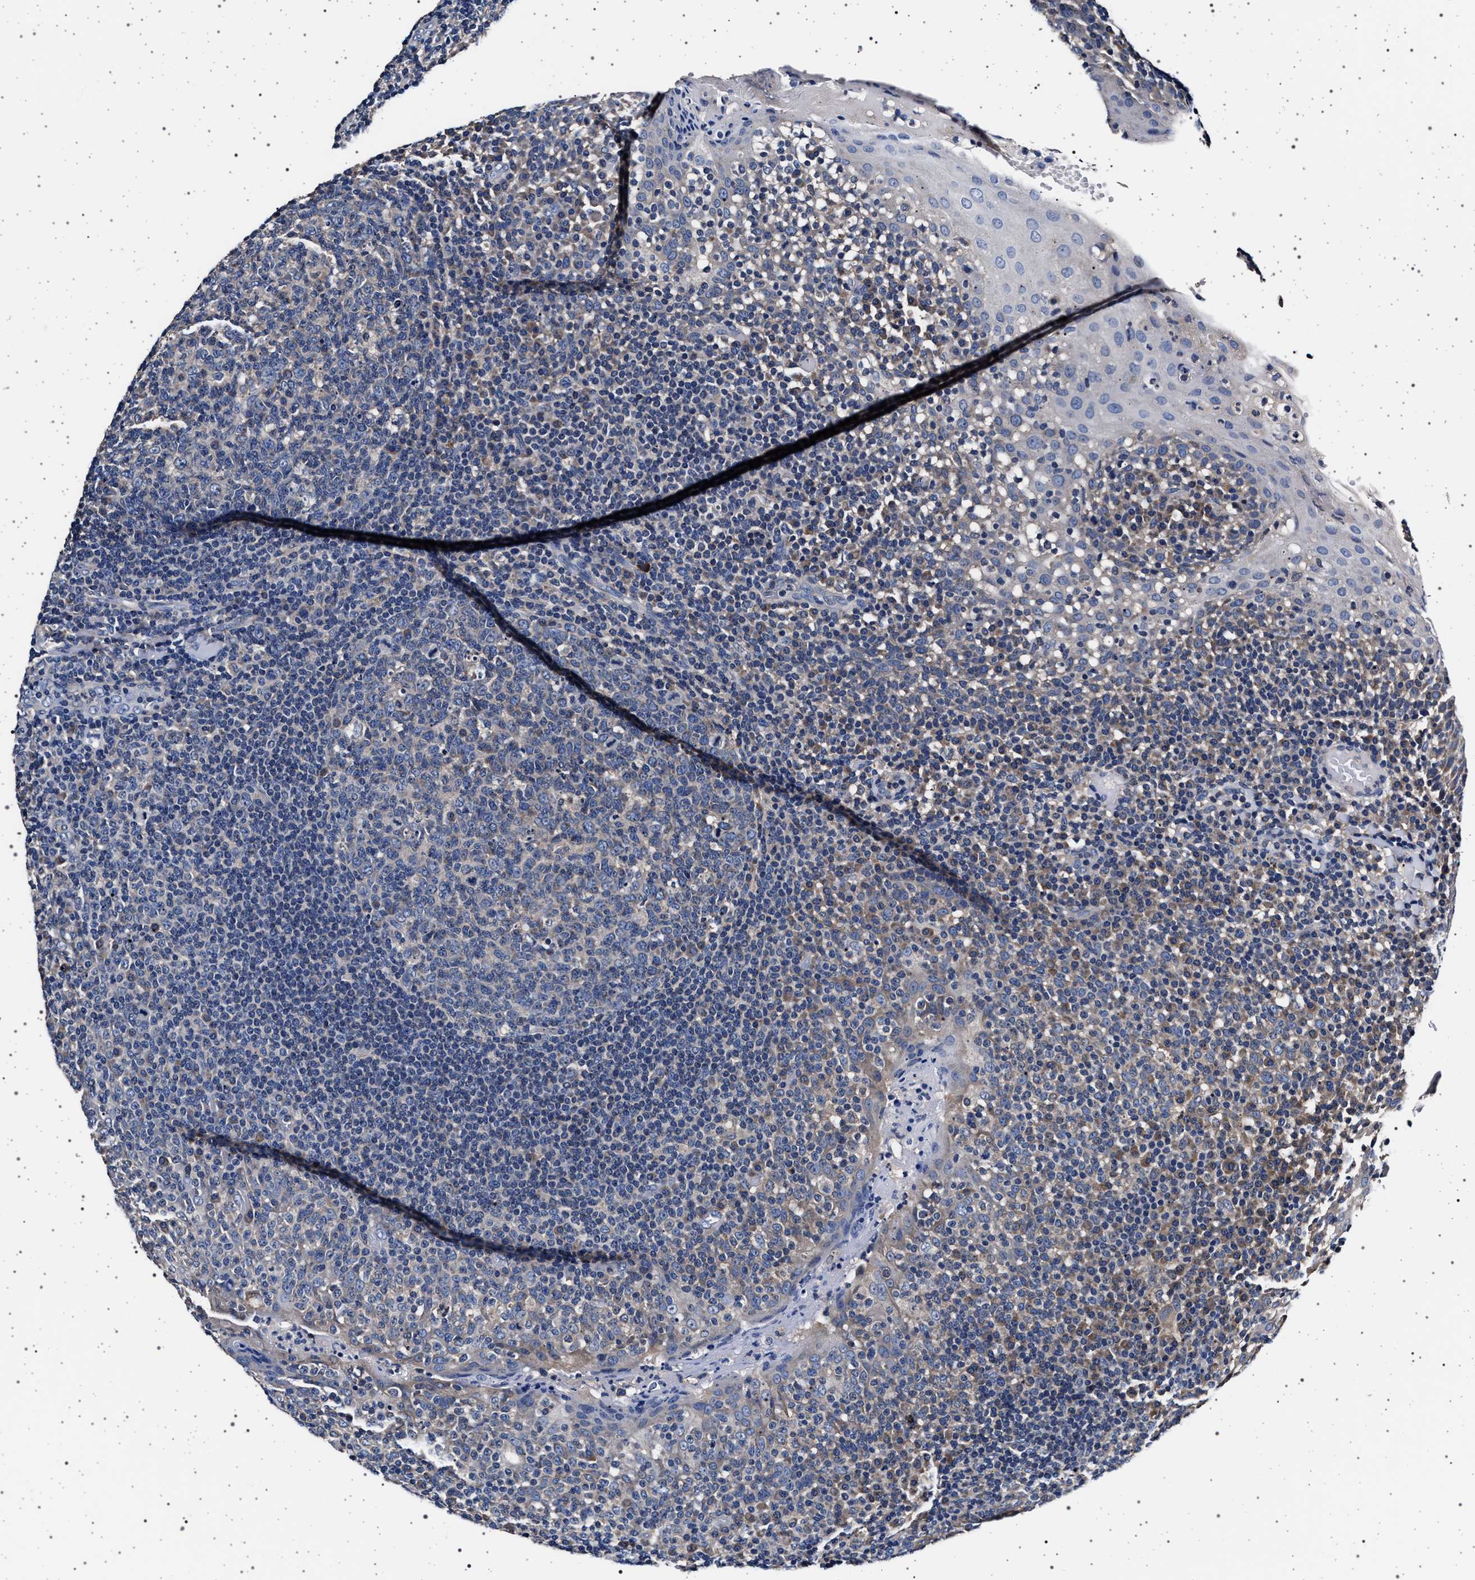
{"staining": {"intensity": "negative", "quantity": "none", "location": "none"}, "tissue": "tonsil", "cell_type": "Germinal center cells", "image_type": "normal", "snomed": [{"axis": "morphology", "description": "Normal tissue, NOS"}, {"axis": "topography", "description": "Tonsil"}], "caption": "Photomicrograph shows no protein staining in germinal center cells of benign tonsil.", "gene": "MAP3K2", "patient": {"sex": "female", "age": 19}}